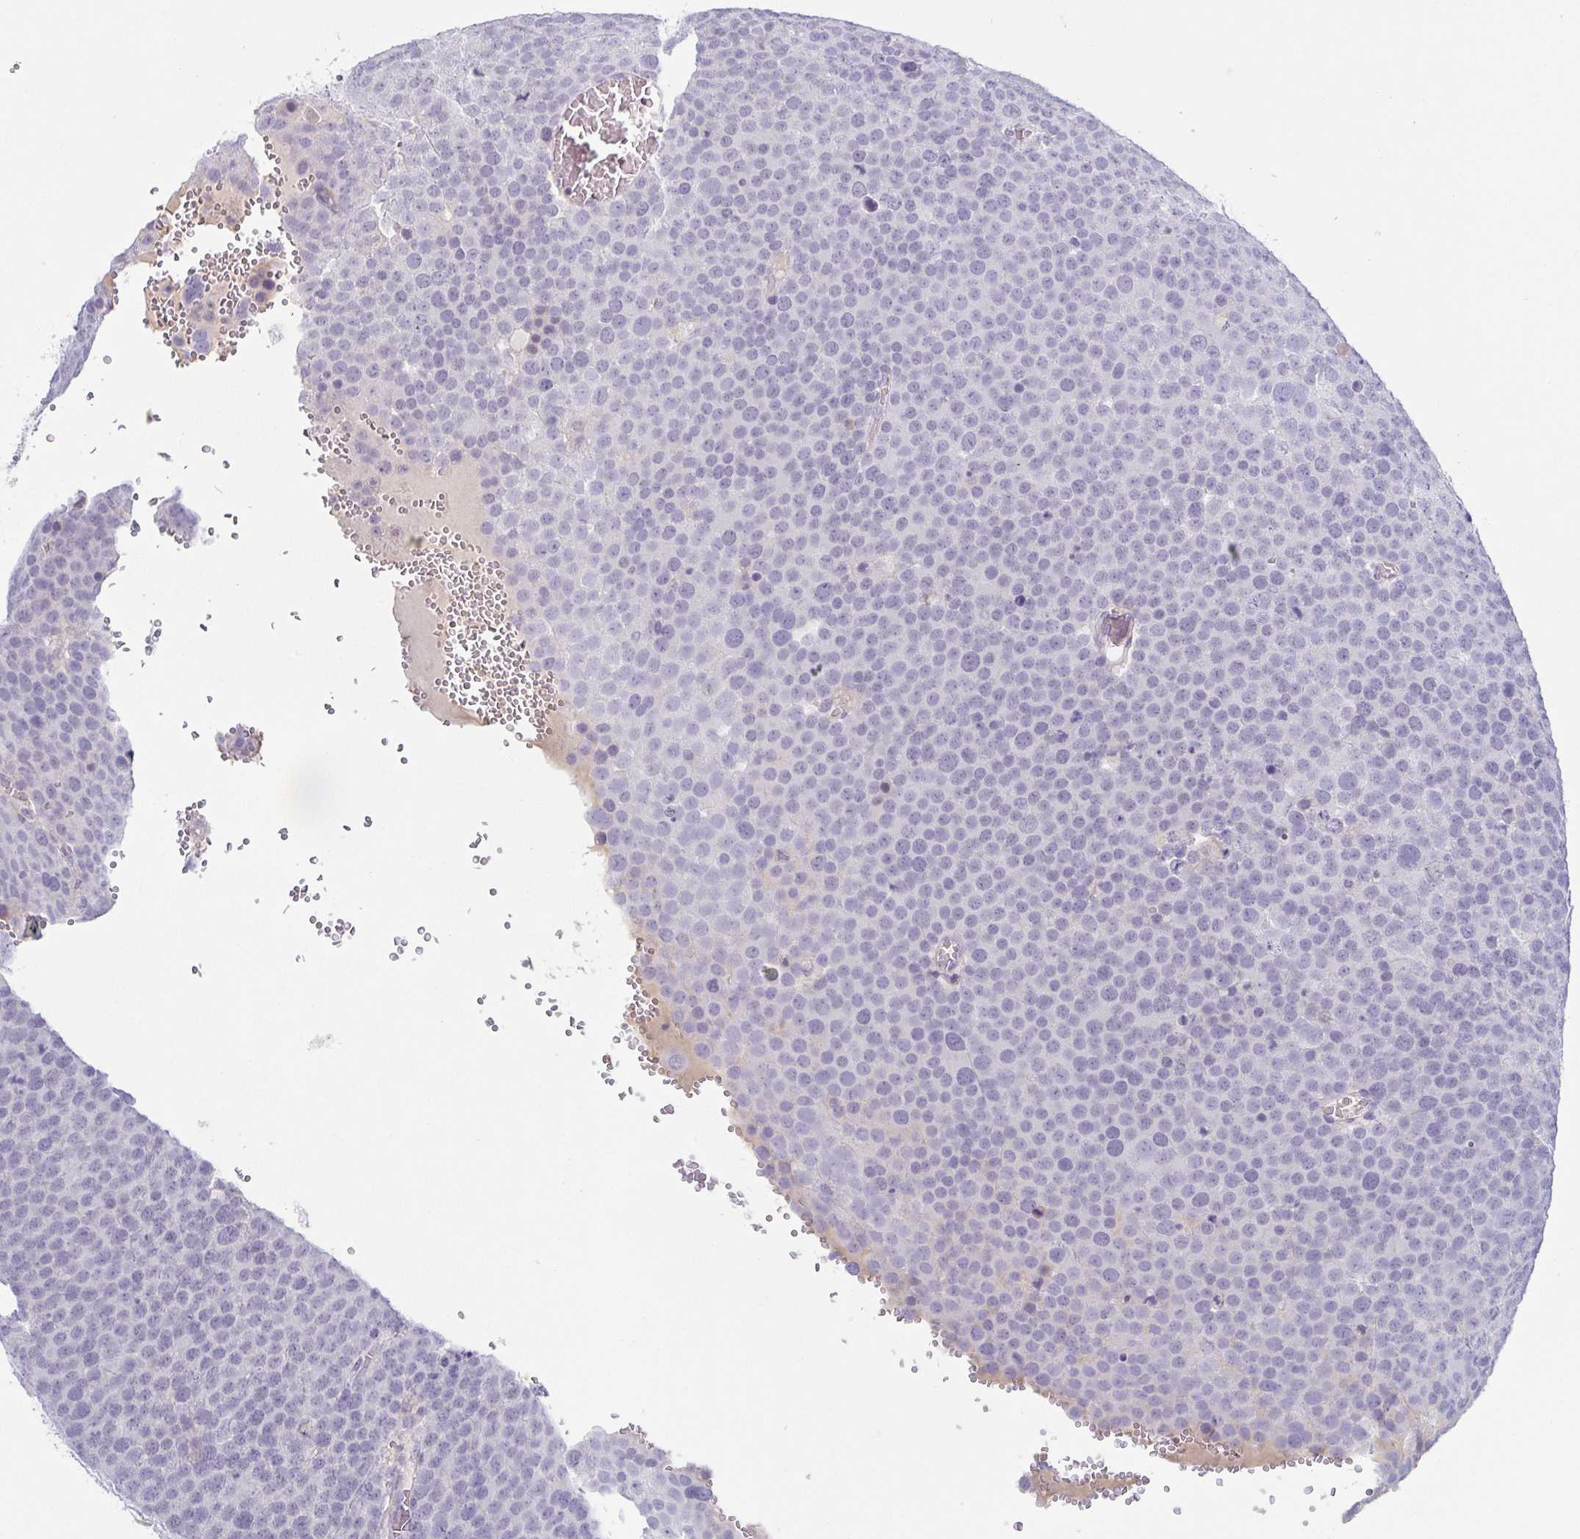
{"staining": {"intensity": "negative", "quantity": "none", "location": "none"}, "tissue": "testis cancer", "cell_type": "Tumor cells", "image_type": "cancer", "snomed": [{"axis": "morphology", "description": "Seminoma, NOS"}, {"axis": "topography", "description": "Testis"}], "caption": "The micrograph reveals no significant staining in tumor cells of testis cancer.", "gene": "RHOV", "patient": {"sex": "male", "age": 71}}